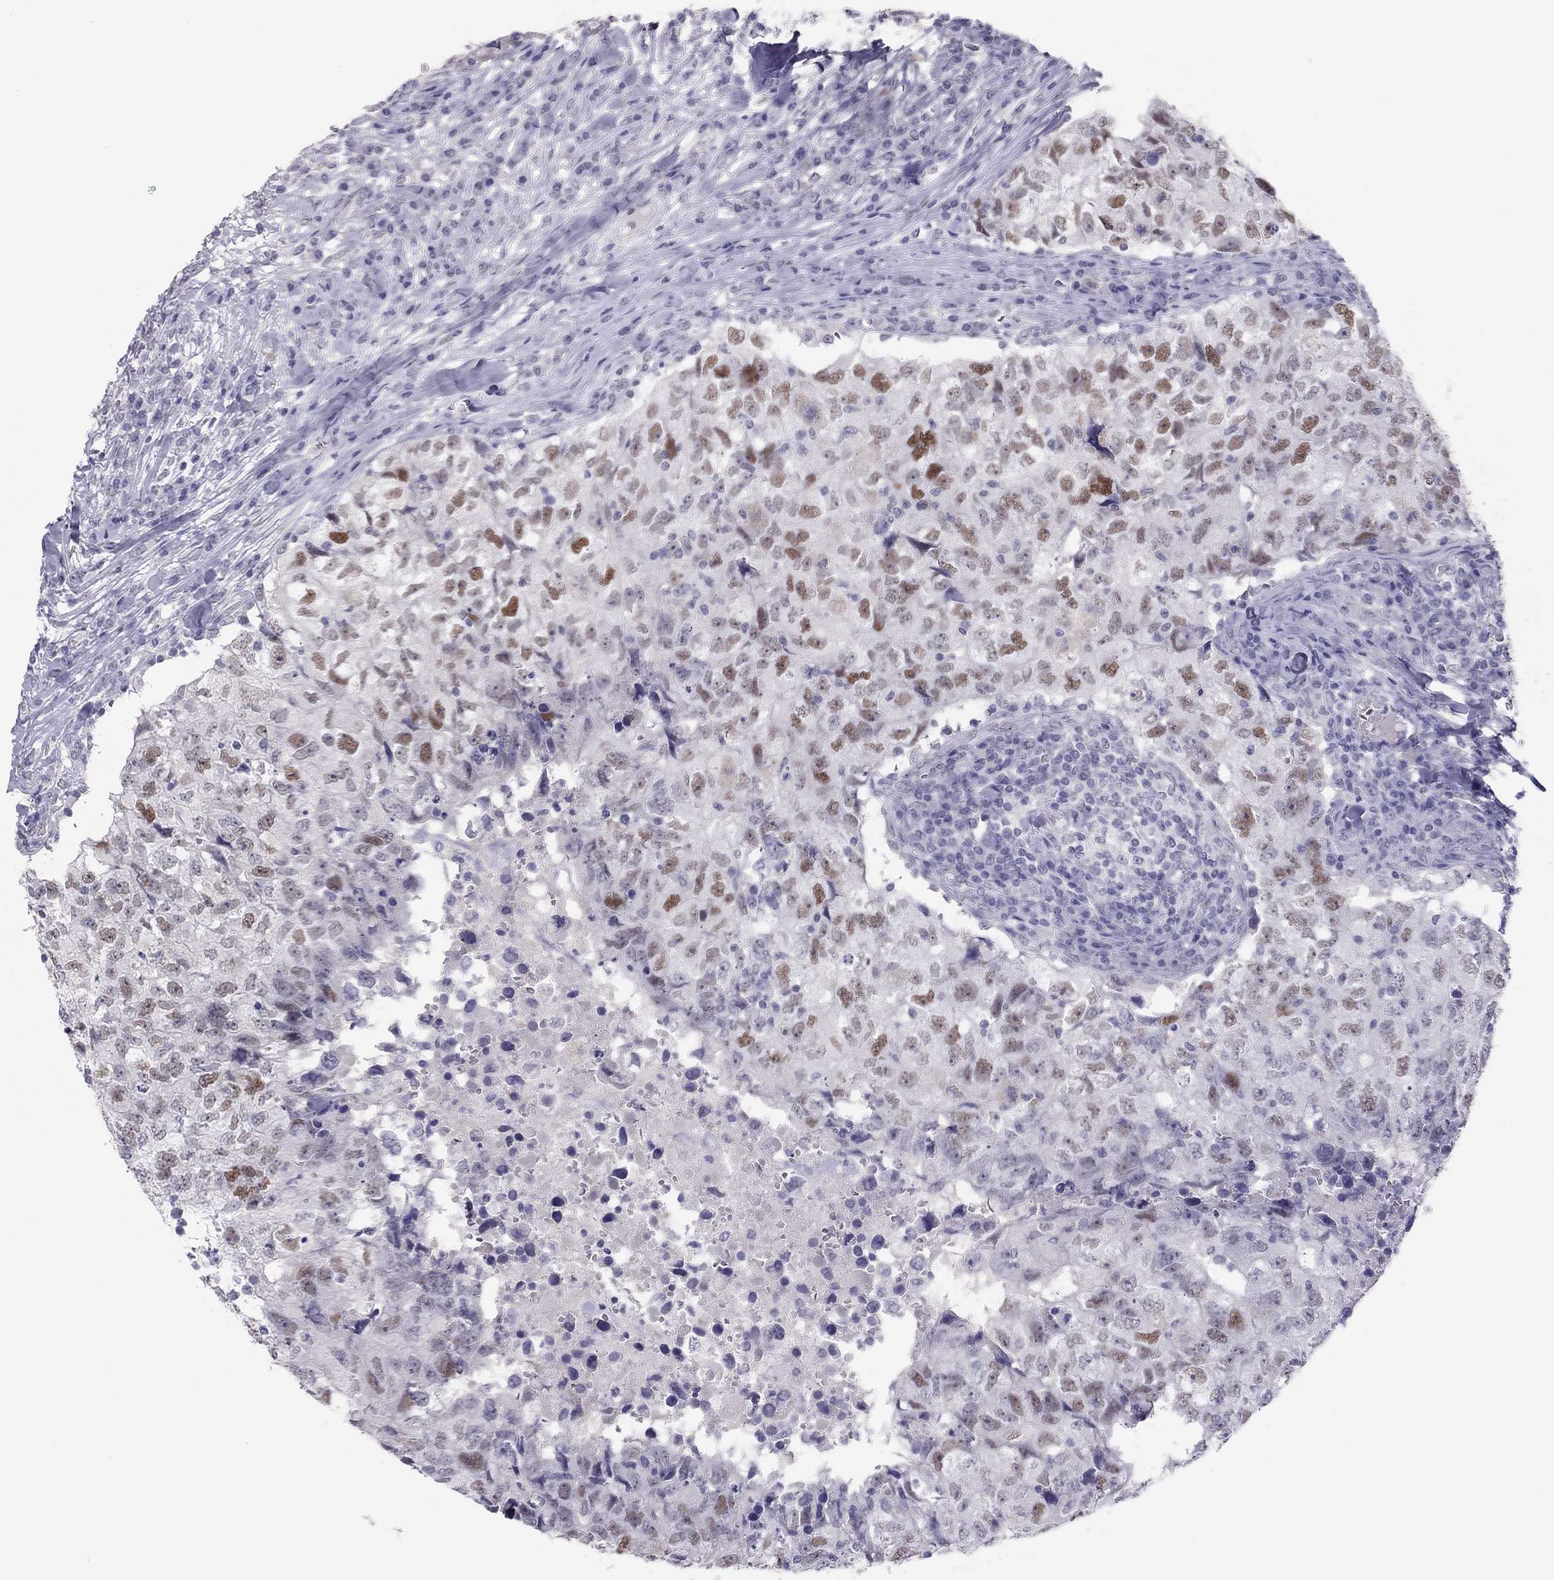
{"staining": {"intensity": "moderate", "quantity": "25%-75%", "location": "nuclear"}, "tissue": "breast cancer", "cell_type": "Tumor cells", "image_type": "cancer", "snomed": [{"axis": "morphology", "description": "Duct carcinoma"}, {"axis": "topography", "description": "Breast"}], "caption": "This is an image of IHC staining of breast cancer (invasive ductal carcinoma), which shows moderate positivity in the nuclear of tumor cells.", "gene": "PHOX2A", "patient": {"sex": "female", "age": 30}}